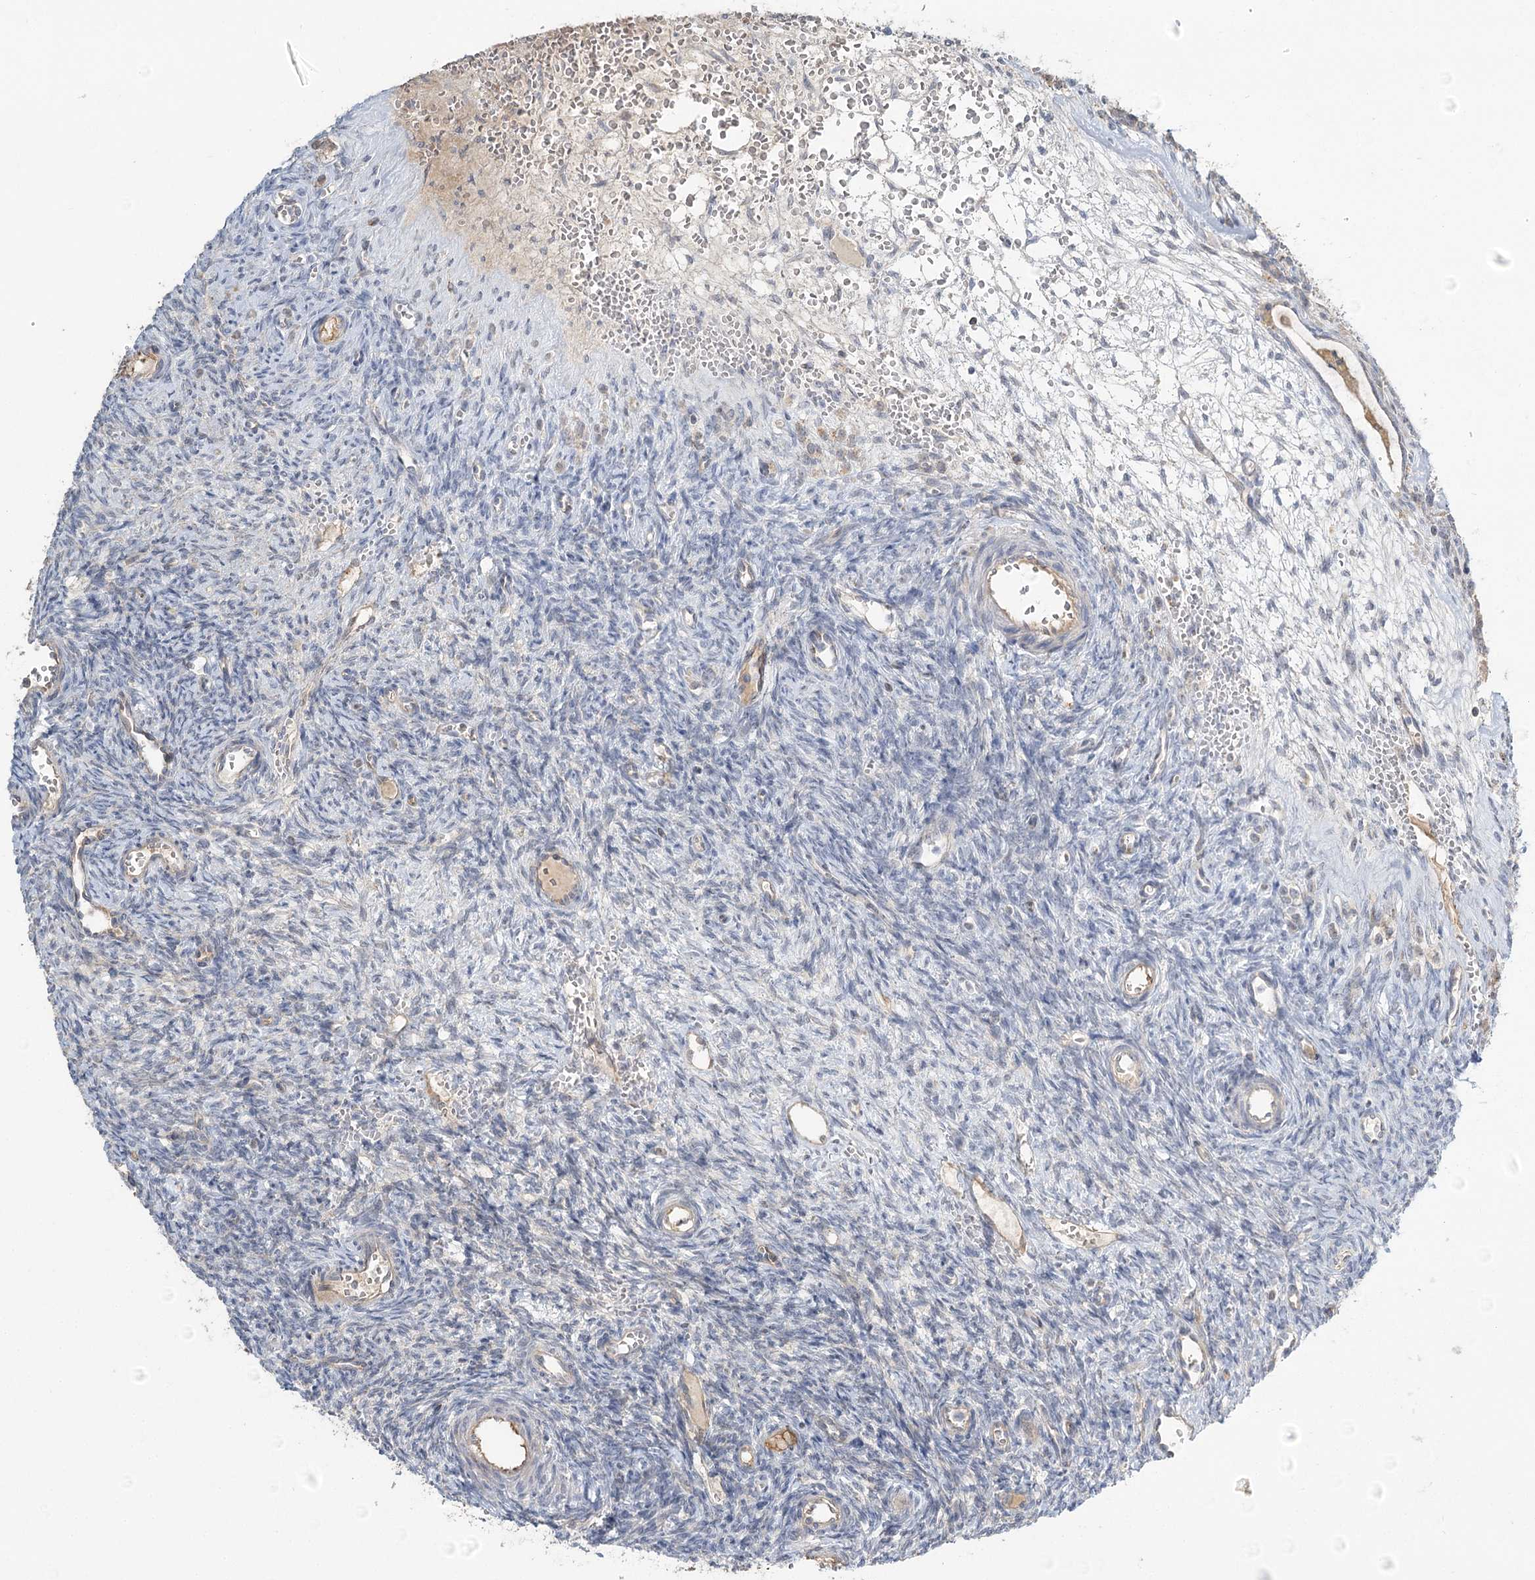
{"staining": {"intensity": "negative", "quantity": "none", "location": "none"}, "tissue": "ovary", "cell_type": "Ovarian stroma cells", "image_type": "normal", "snomed": [{"axis": "morphology", "description": "Normal tissue, NOS"}, {"axis": "topography", "description": "Ovary"}], "caption": "A high-resolution photomicrograph shows IHC staining of normal ovary, which reveals no significant staining in ovarian stroma cells. Nuclei are stained in blue.", "gene": "GUCY2C", "patient": {"sex": "female", "age": 39}}